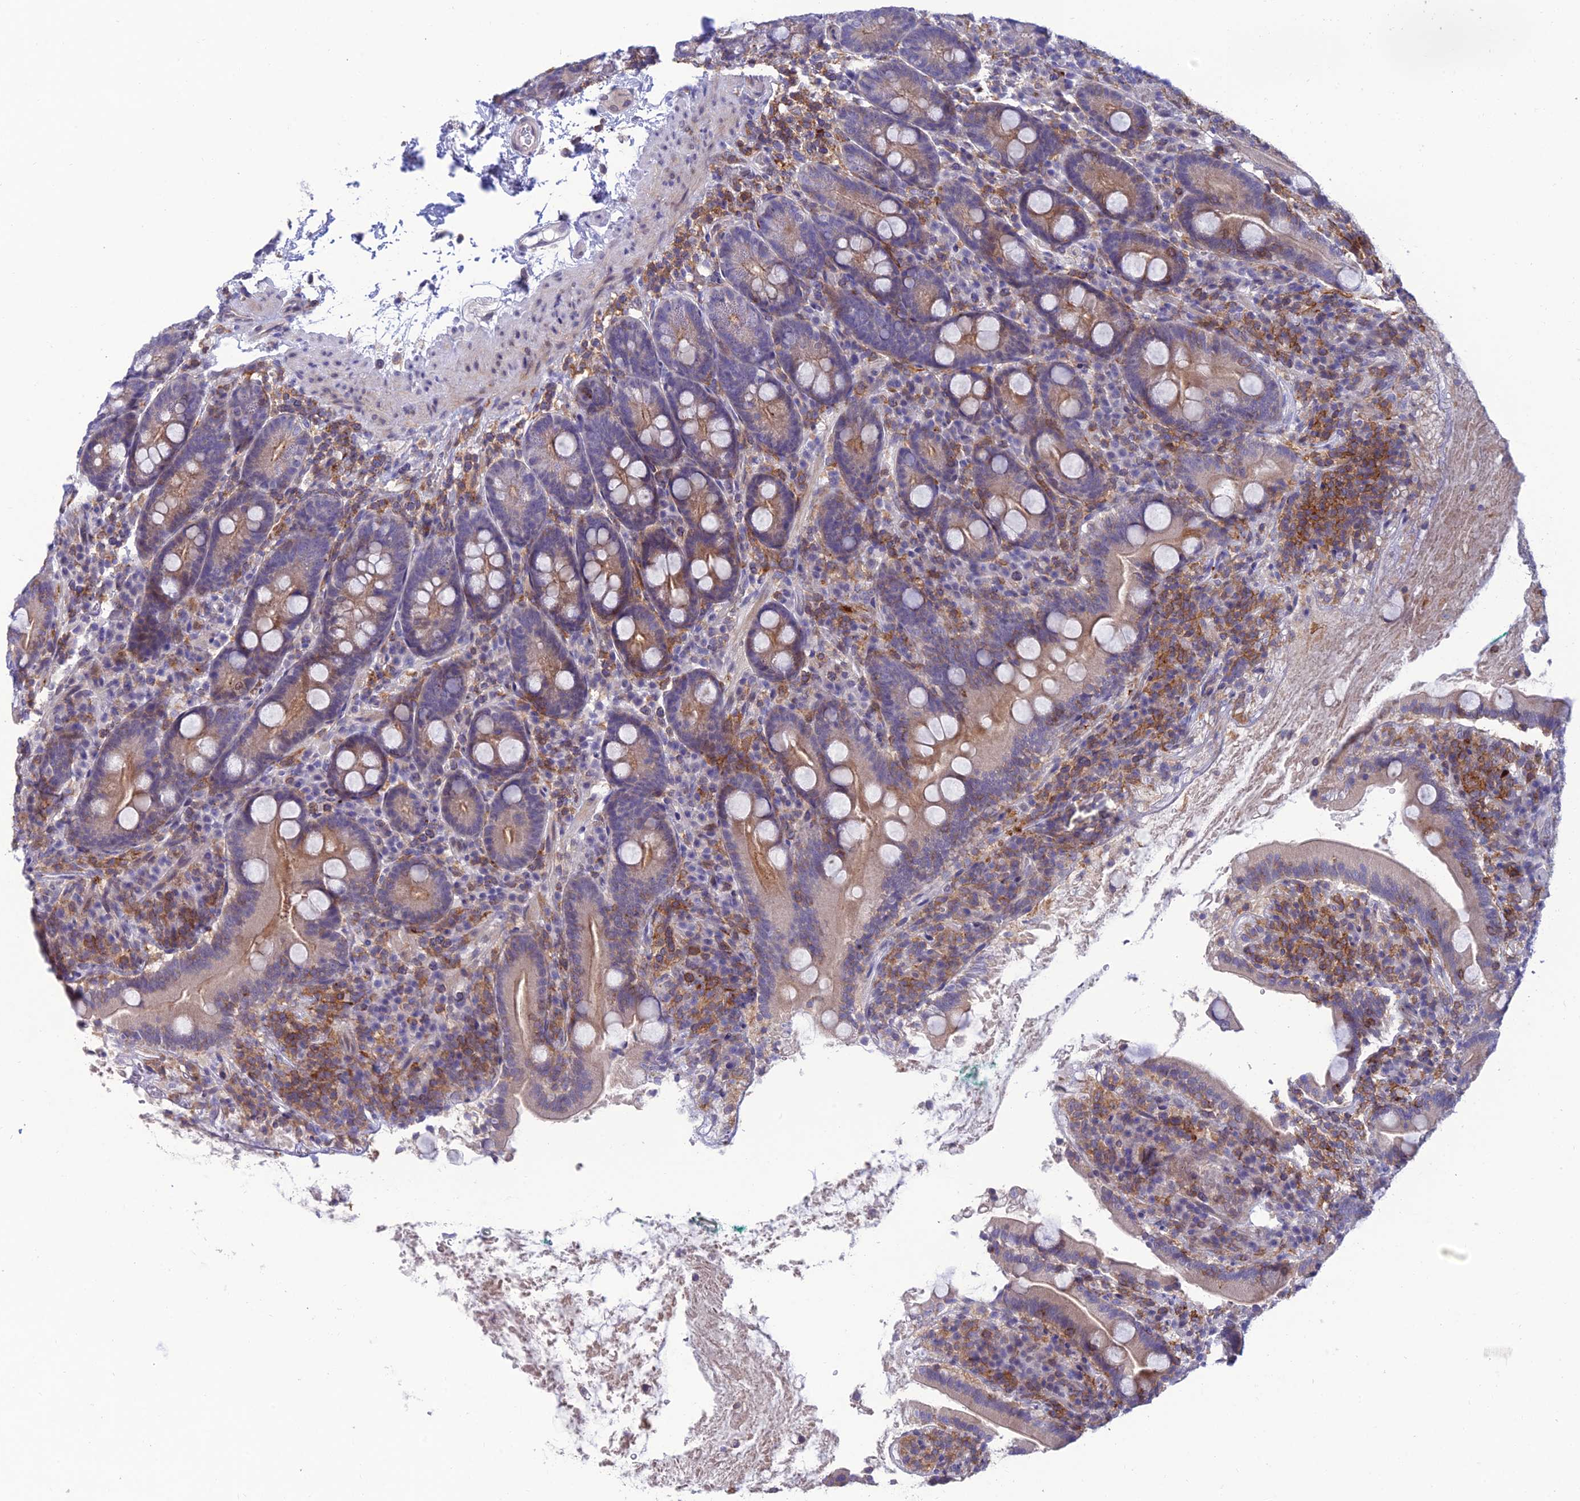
{"staining": {"intensity": "weak", "quantity": "25%-75%", "location": "cytoplasmic/membranous"}, "tissue": "duodenum", "cell_type": "Glandular cells", "image_type": "normal", "snomed": [{"axis": "morphology", "description": "Normal tissue, NOS"}, {"axis": "topography", "description": "Duodenum"}], "caption": "A brown stain highlights weak cytoplasmic/membranous positivity of a protein in glandular cells of benign duodenum. (DAB IHC, brown staining for protein, blue staining for nuclei).", "gene": "FAM76A", "patient": {"sex": "male", "age": 35}}